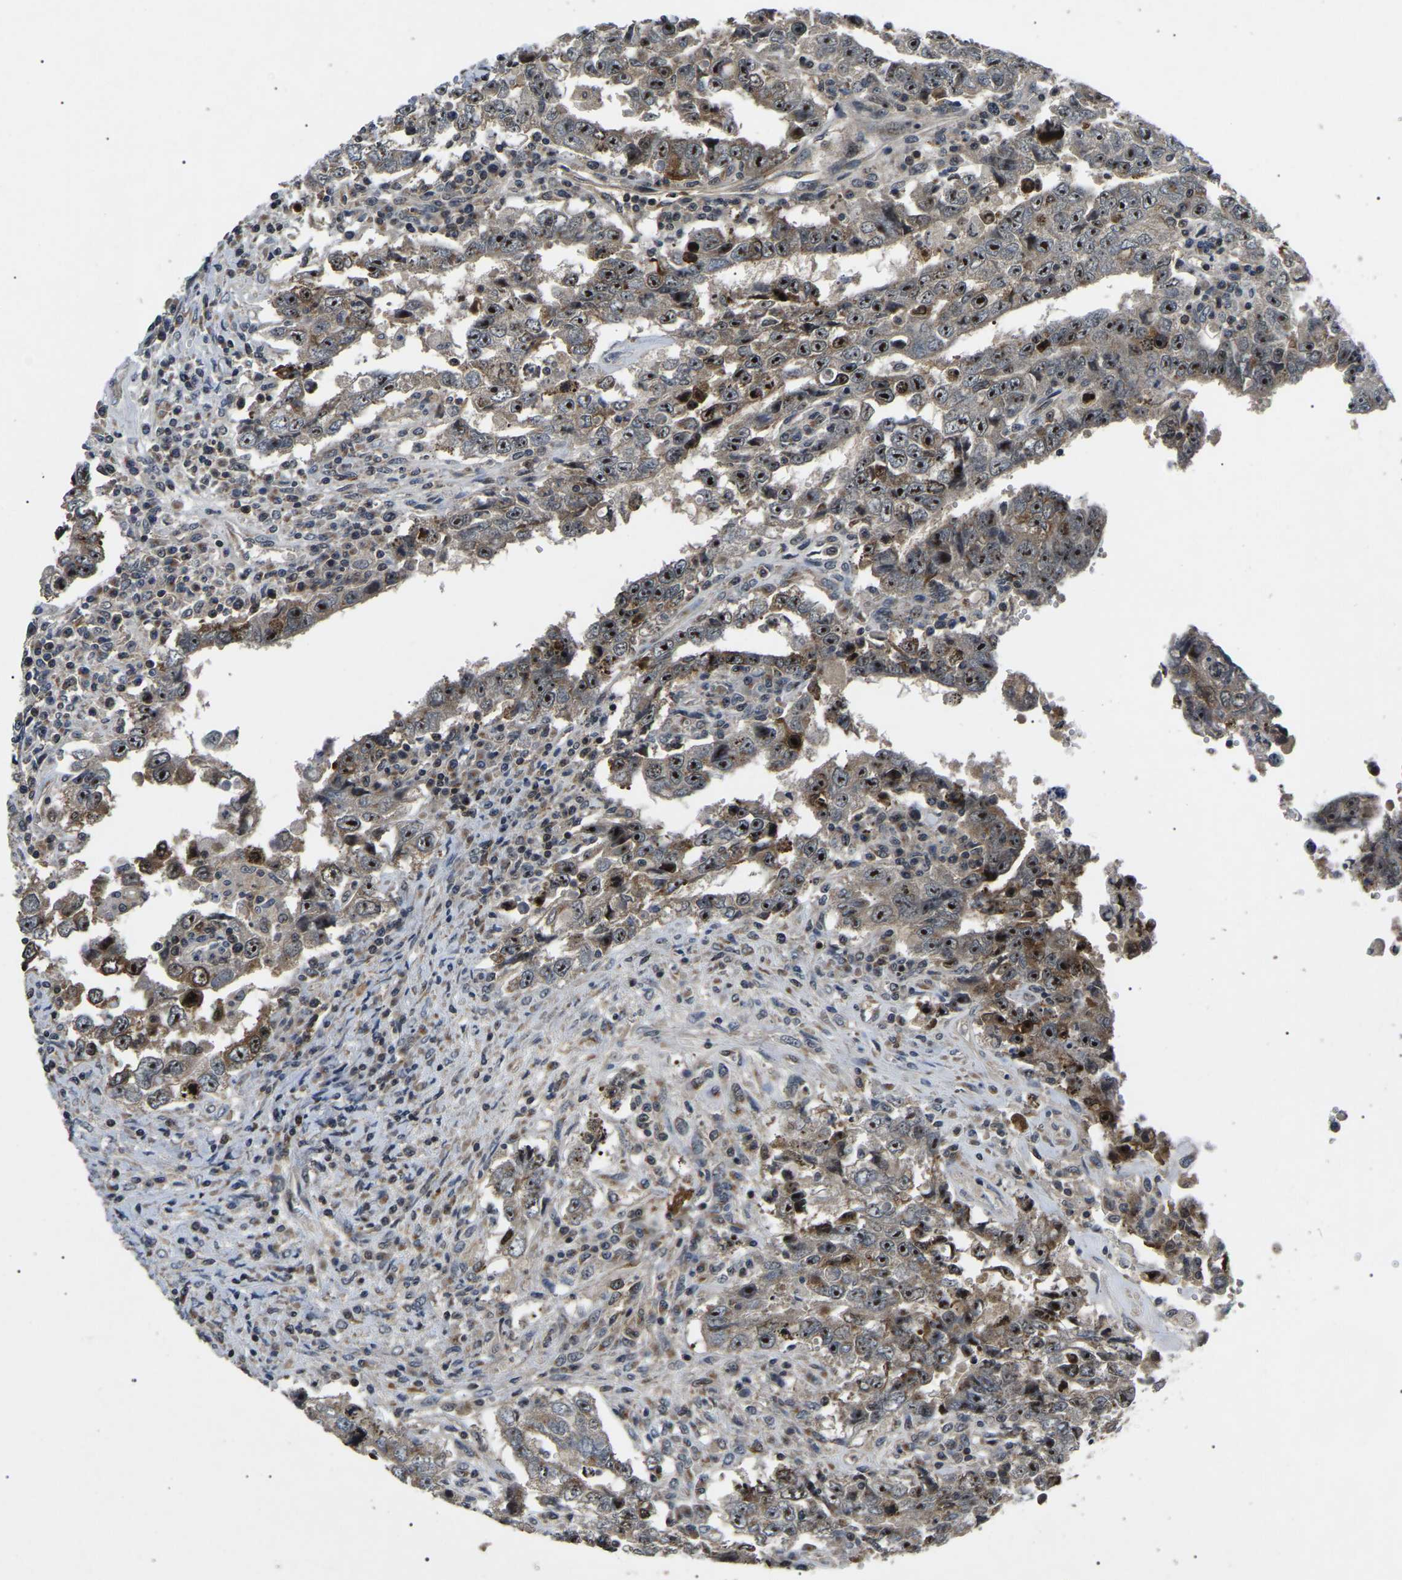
{"staining": {"intensity": "strong", "quantity": ">75%", "location": "cytoplasmic/membranous,nuclear"}, "tissue": "testis cancer", "cell_type": "Tumor cells", "image_type": "cancer", "snomed": [{"axis": "morphology", "description": "Carcinoma, Embryonal, NOS"}, {"axis": "topography", "description": "Testis"}], "caption": "A micrograph showing strong cytoplasmic/membranous and nuclear staining in about >75% of tumor cells in testis embryonal carcinoma, as visualized by brown immunohistochemical staining.", "gene": "RBM28", "patient": {"sex": "male", "age": 26}}